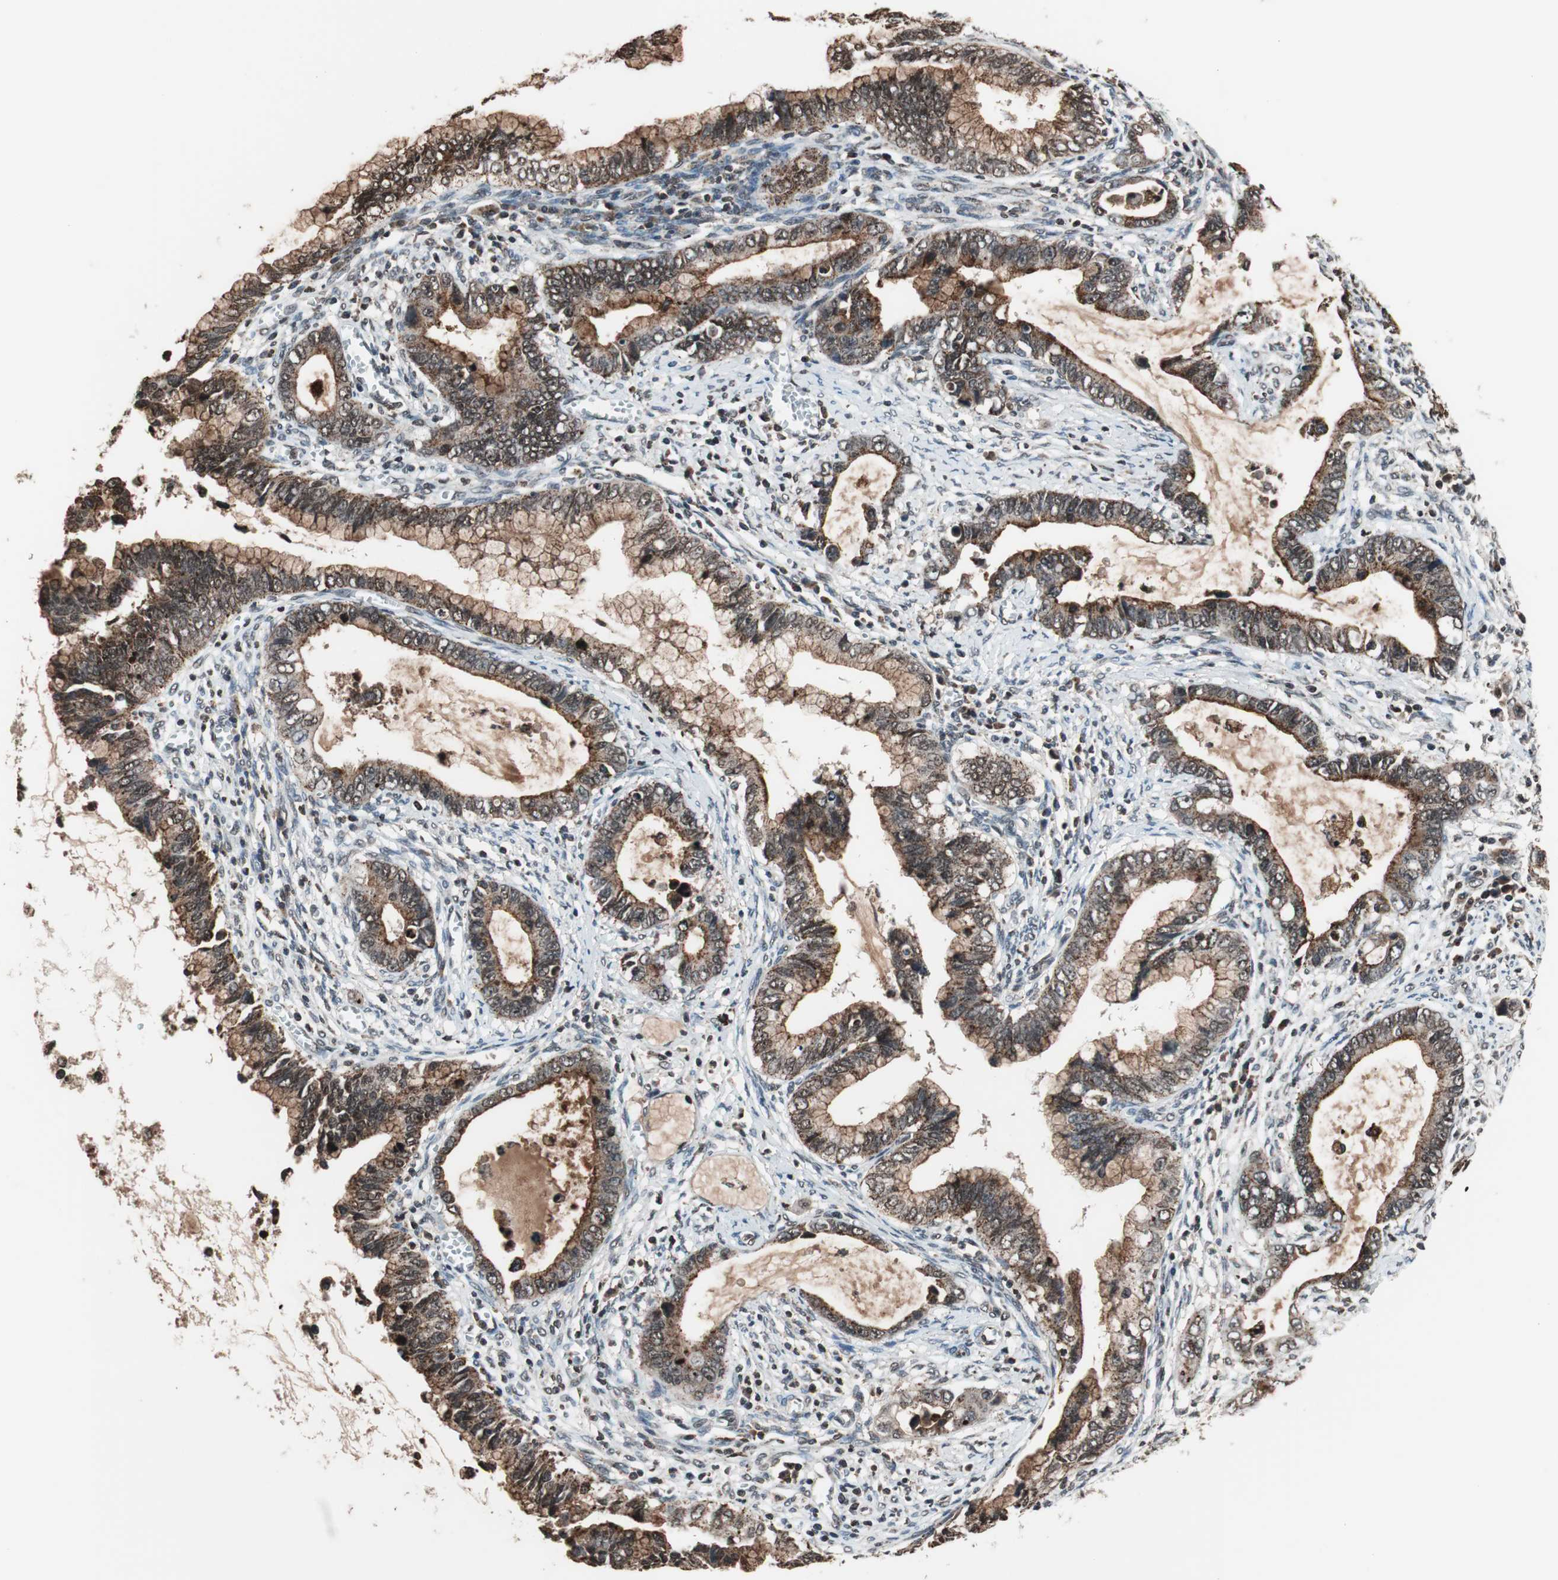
{"staining": {"intensity": "weak", "quantity": ">75%", "location": "cytoplasmic/membranous,nuclear"}, "tissue": "cervical cancer", "cell_type": "Tumor cells", "image_type": "cancer", "snomed": [{"axis": "morphology", "description": "Adenocarcinoma, NOS"}, {"axis": "topography", "description": "Cervix"}], "caption": "Human cervical adenocarcinoma stained for a protein (brown) displays weak cytoplasmic/membranous and nuclear positive positivity in about >75% of tumor cells.", "gene": "RFC1", "patient": {"sex": "female", "age": 44}}